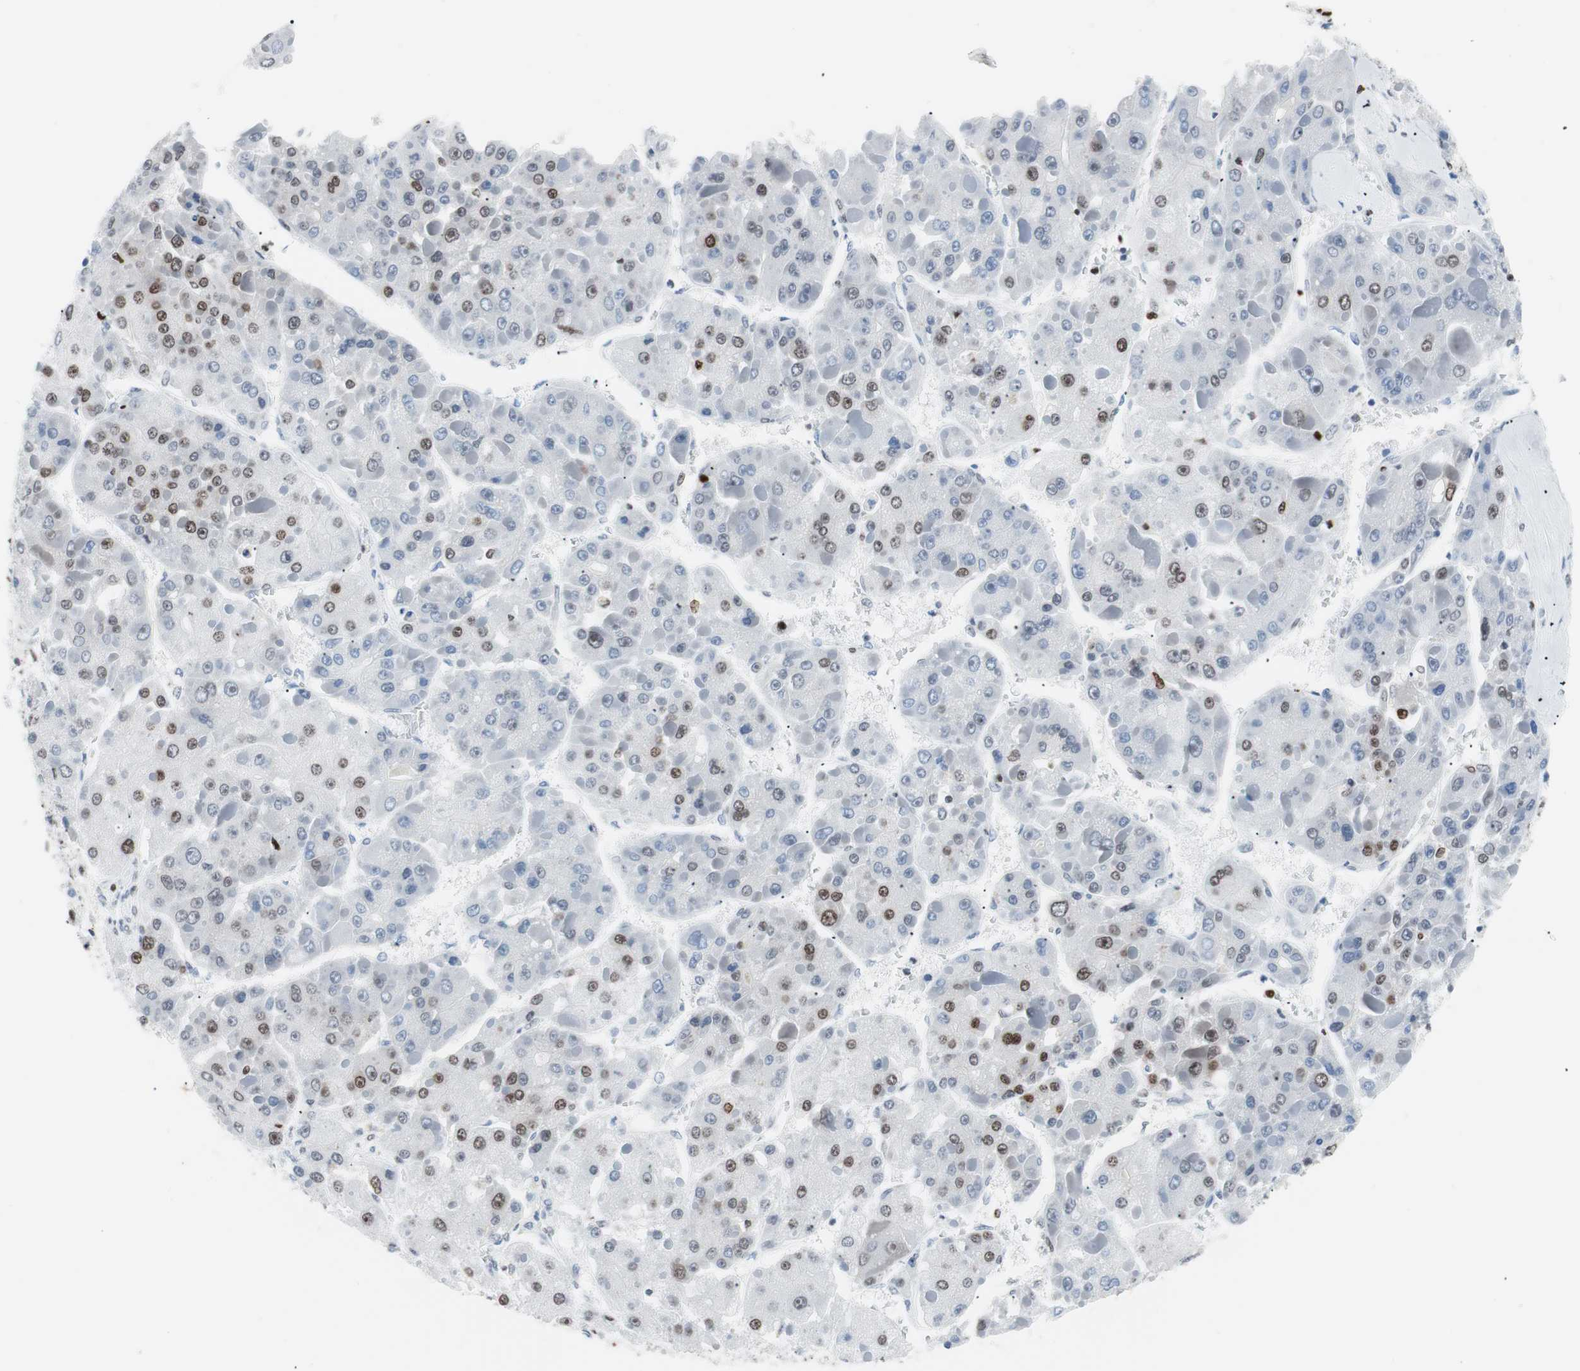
{"staining": {"intensity": "weak", "quantity": "<25%", "location": "nuclear"}, "tissue": "liver cancer", "cell_type": "Tumor cells", "image_type": "cancer", "snomed": [{"axis": "morphology", "description": "Carcinoma, Hepatocellular, NOS"}, {"axis": "topography", "description": "Liver"}], "caption": "This is an immunohistochemistry histopathology image of liver cancer (hepatocellular carcinoma). There is no staining in tumor cells.", "gene": "CEBPB", "patient": {"sex": "female", "age": 73}}